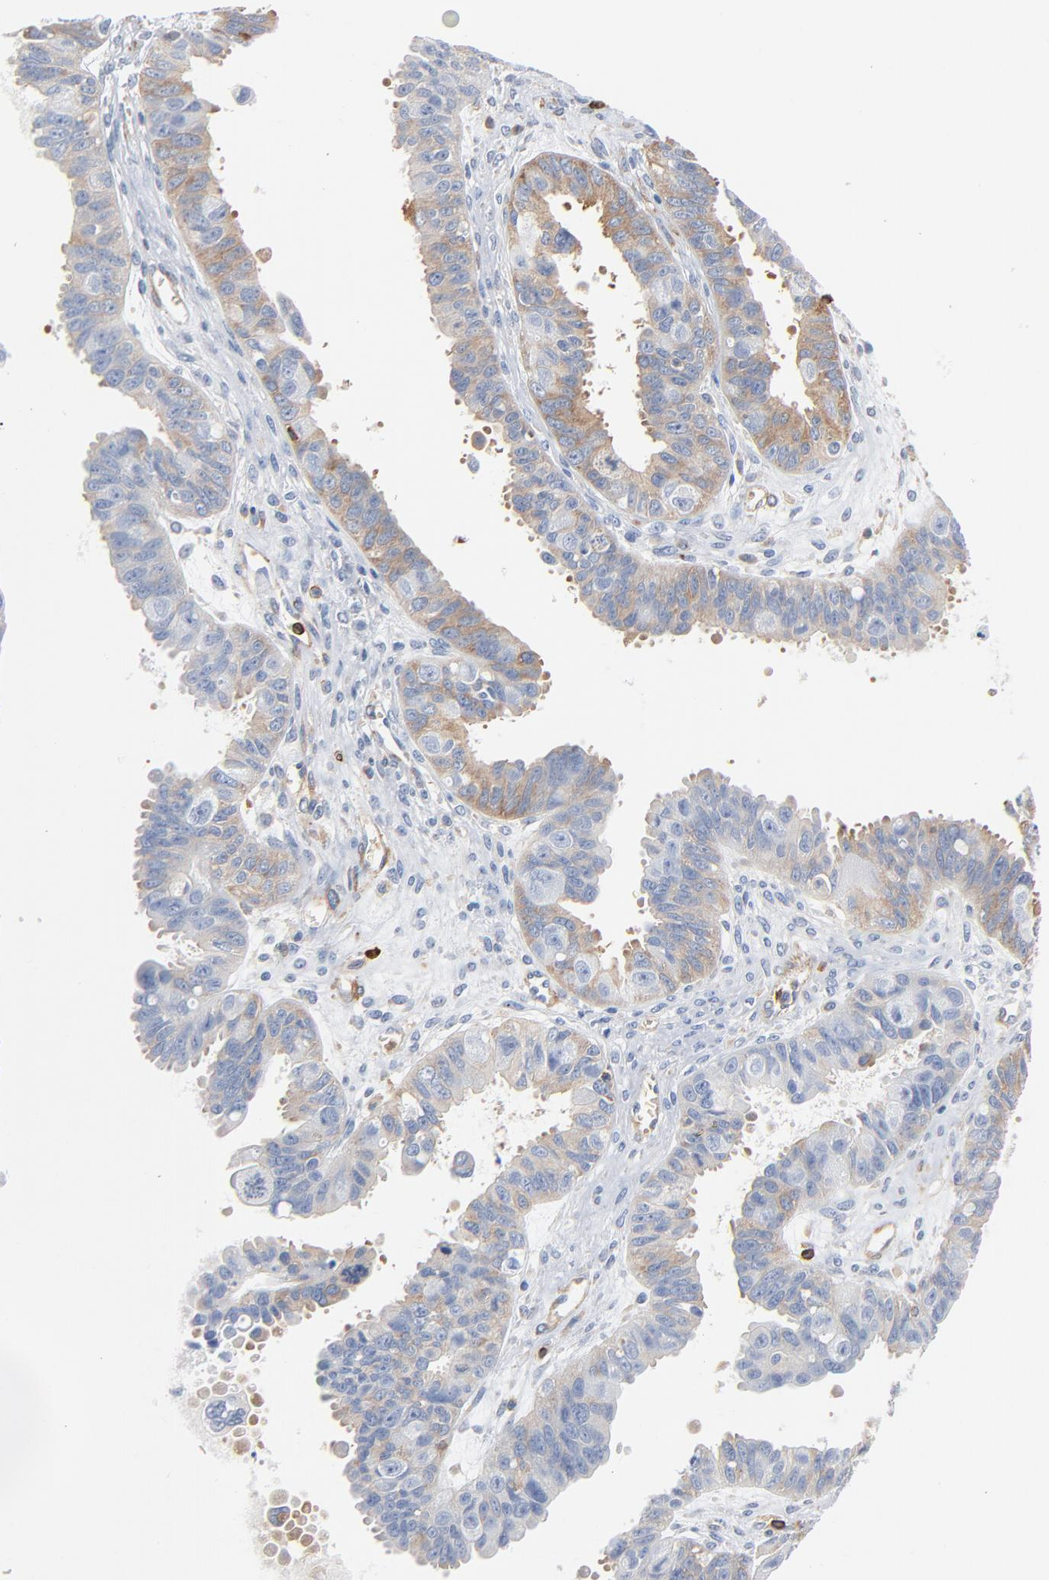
{"staining": {"intensity": "moderate", "quantity": "<25%", "location": "cytoplasmic/membranous"}, "tissue": "ovarian cancer", "cell_type": "Tumor cells", "image_type": "cancer", "snomed": [{"axis": "morphology", "description": "Carcinoma, endometroid"}, {"axis": "topography", "description": "Ovary"}], "caption": "The histopathology image reveals a brown stain indicating the presence of a protein in the cytoplasmic/membranous of tumor cells in ovarian cancer.", "gene": "SH3KBP1", "patient": {"sex": "female", "age": 85}}